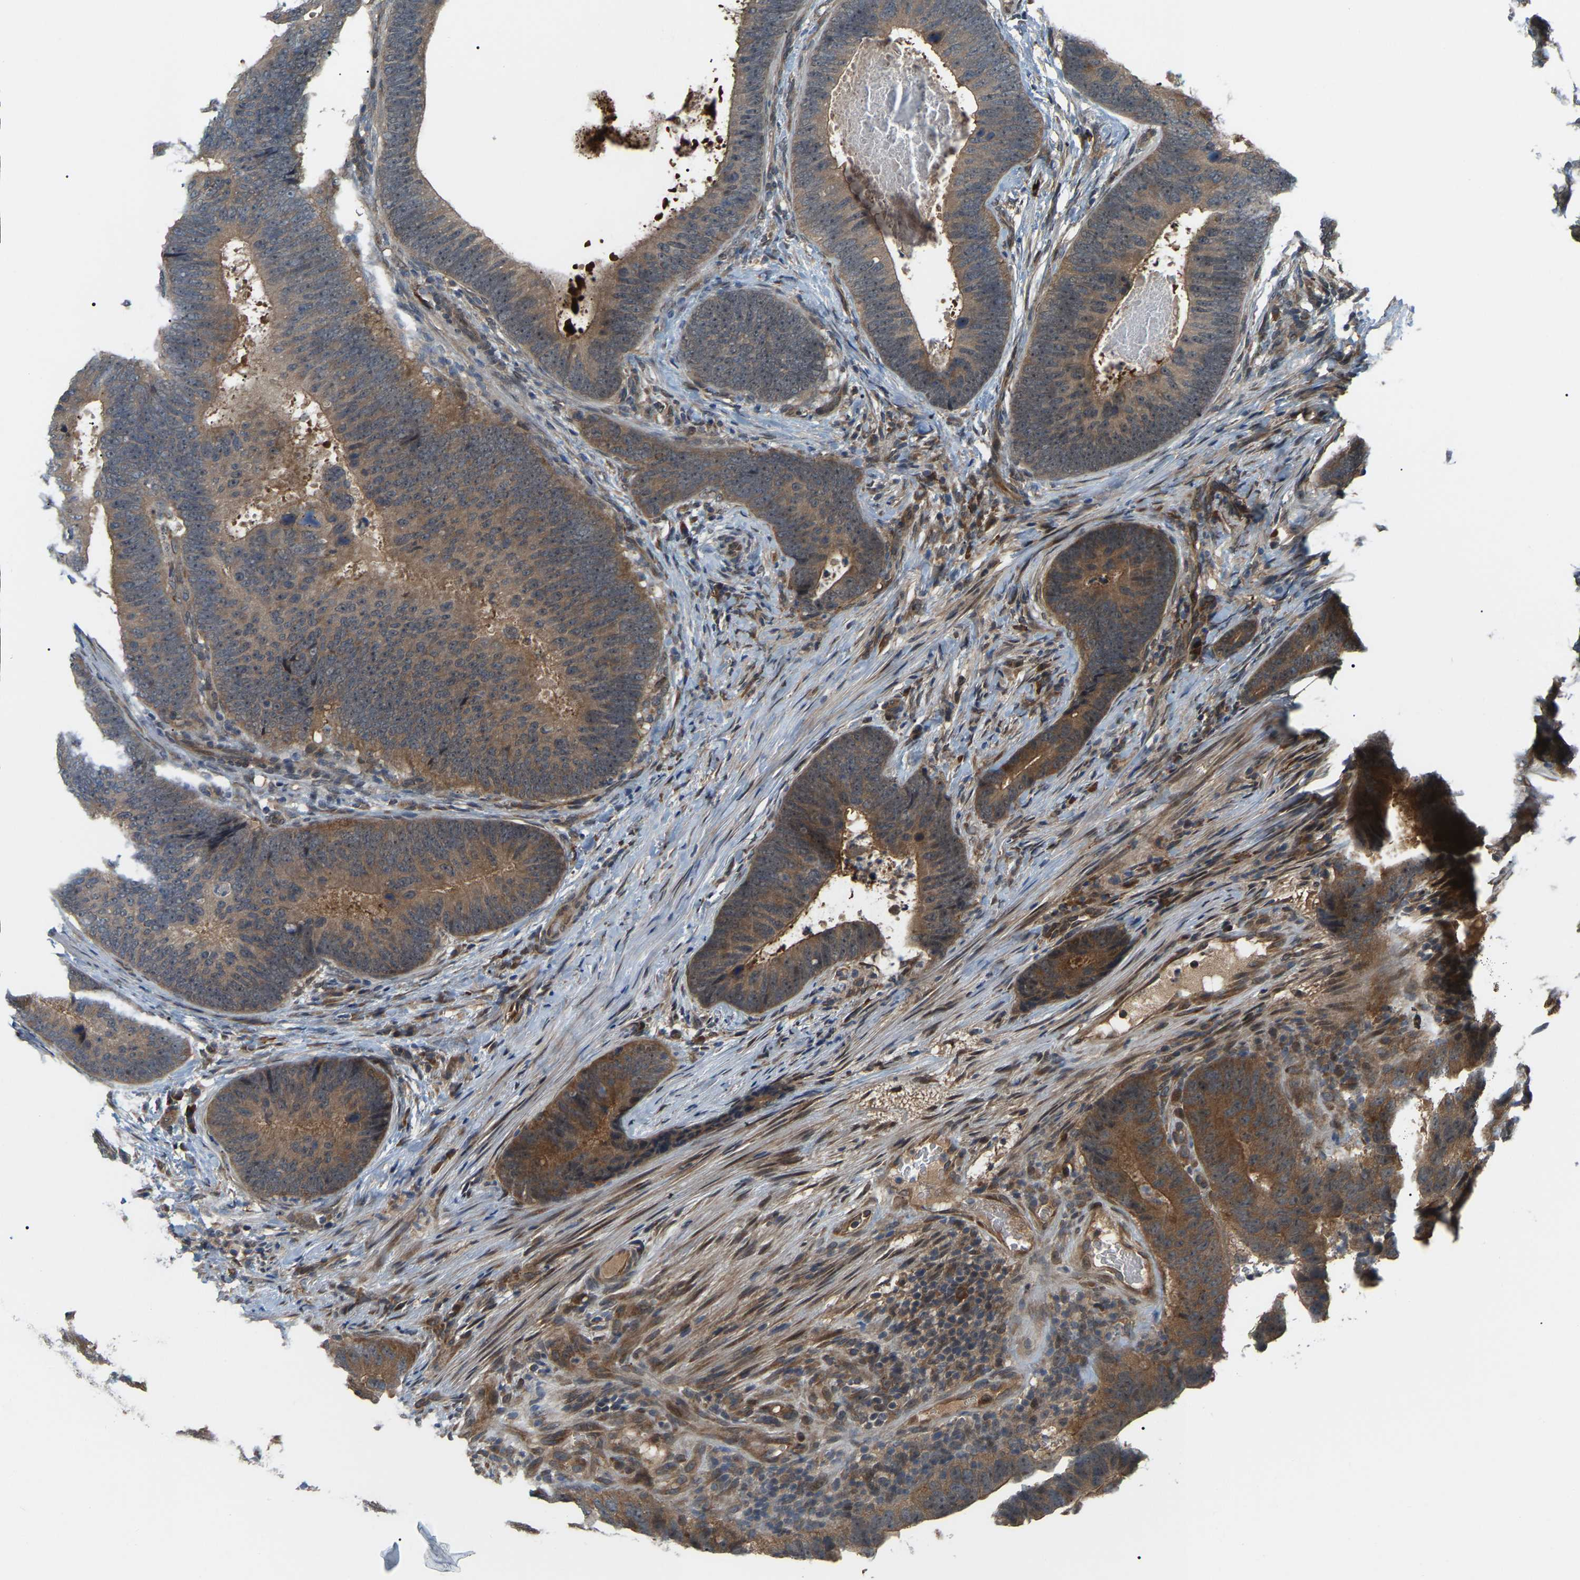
{"staining": {"intensity": "strong", "quantity": ">75%", "location": "cytoplasmic/membranous"}, "tissue": "colorectal cancer", "cell_type": "Tumor cells", "image_type": "cancer", "snomed": [{"axis": "morphology", "description": "Adenocarcinoma, NOS"}, {"axis": "topography", "description": "Colon"}], "caption": "Human colorectal cancer stained with a brown dye shows strong cytoplasmic/membranous positive staining in approximately >75% of tumor cells.", "gene": "CROT", "patient": {"sex": "male", "age": 56}}